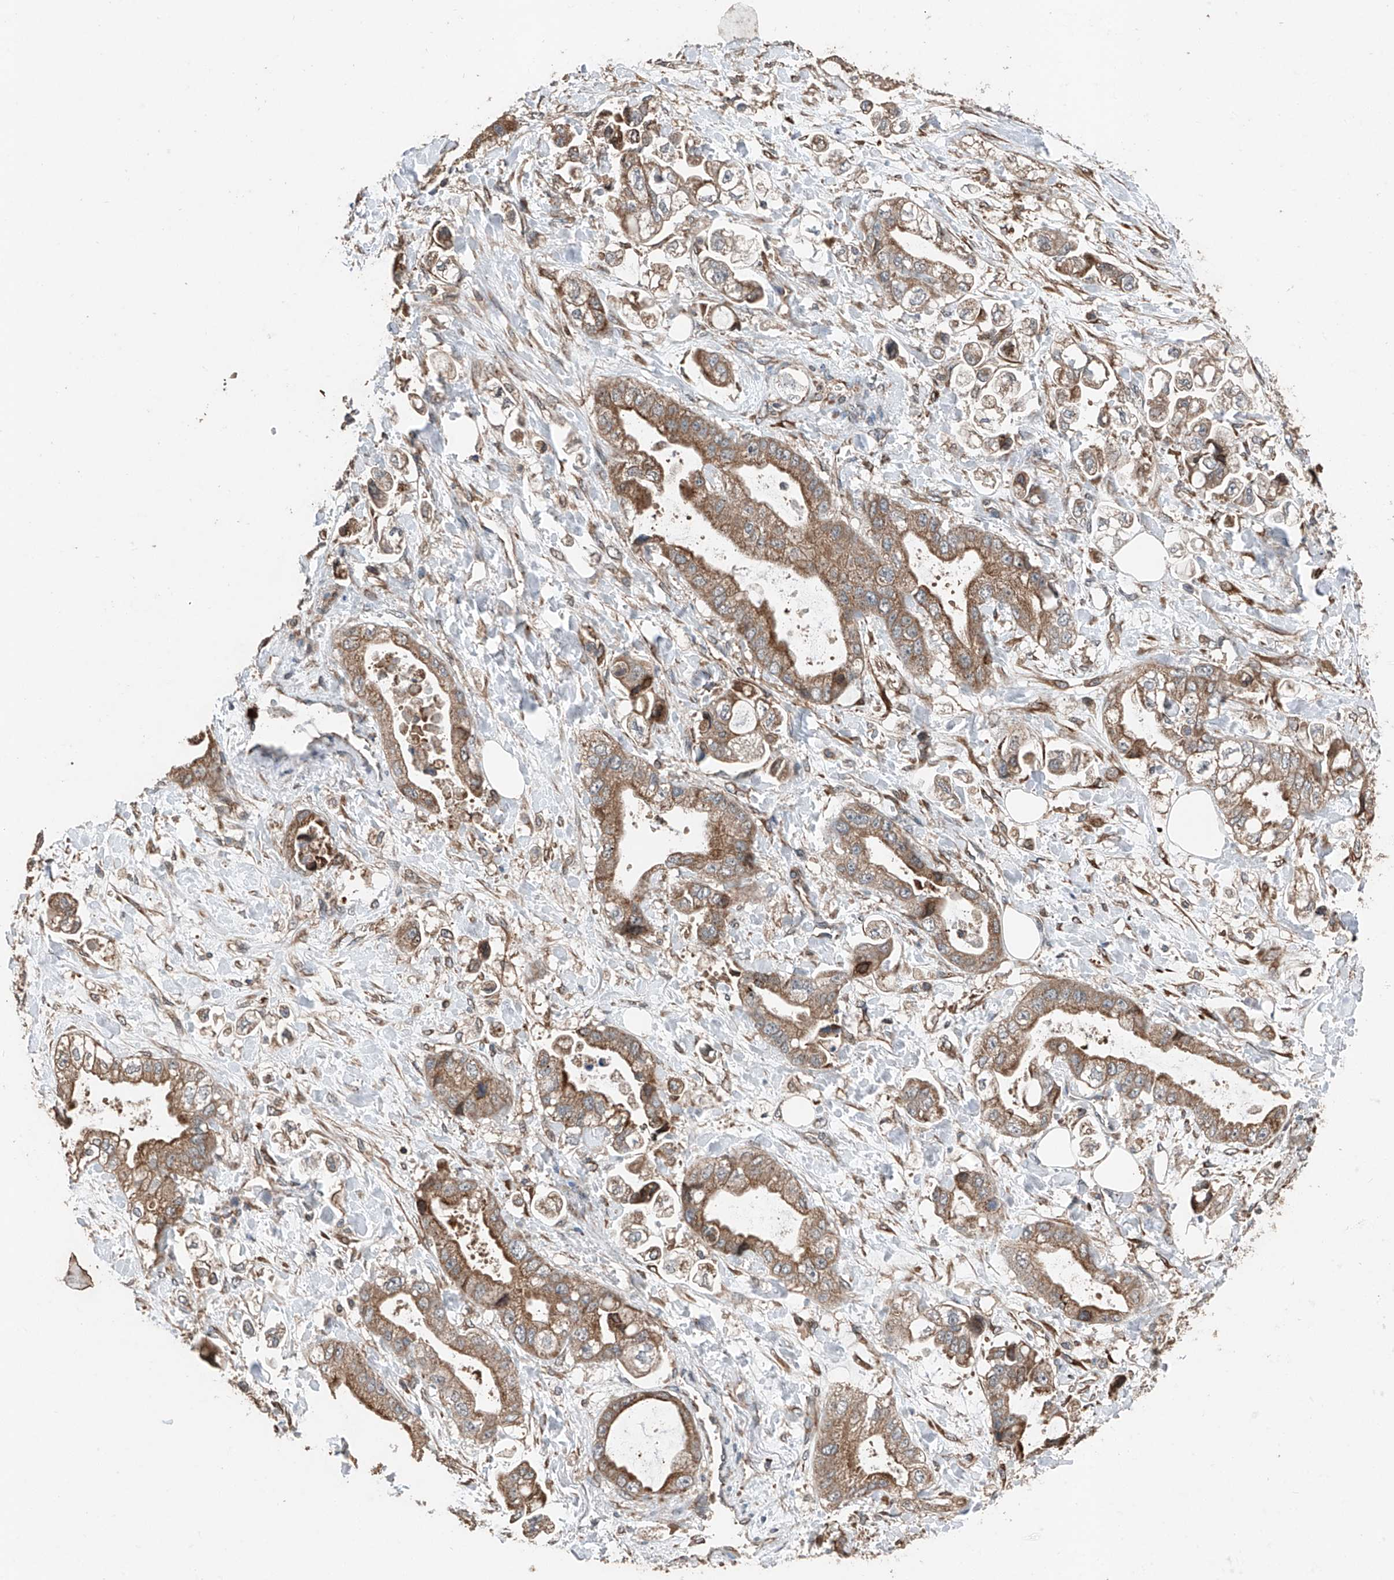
{"staining": {"intensity": "moderate", "quantity": ">75%", "location": "cytoplasmic/membranous"}, "tissue": "stomach cancer", "cell_type": "Tumor cells", "image_type": "cancer", "snomed": [{"axis": "morphology", "description": "Adenocarcinoma, NOS"}, {"axis": "topography", "description": "Stomach"}], "caption": "High-magnification brightfield microscopy of stomach cancer stained with DAB (3,3'-diaminobenzidine) (brown) and counterstained with hematoxylin (blue). tumor cells exhibit moderate cytoplasmic/membranous positivity is identified in about>75% of cells. (Brightfield microscopy of DAB IHC at high magnification).", "gene": "AP4B1", "patient": {"sex": "male", "age": 62}}